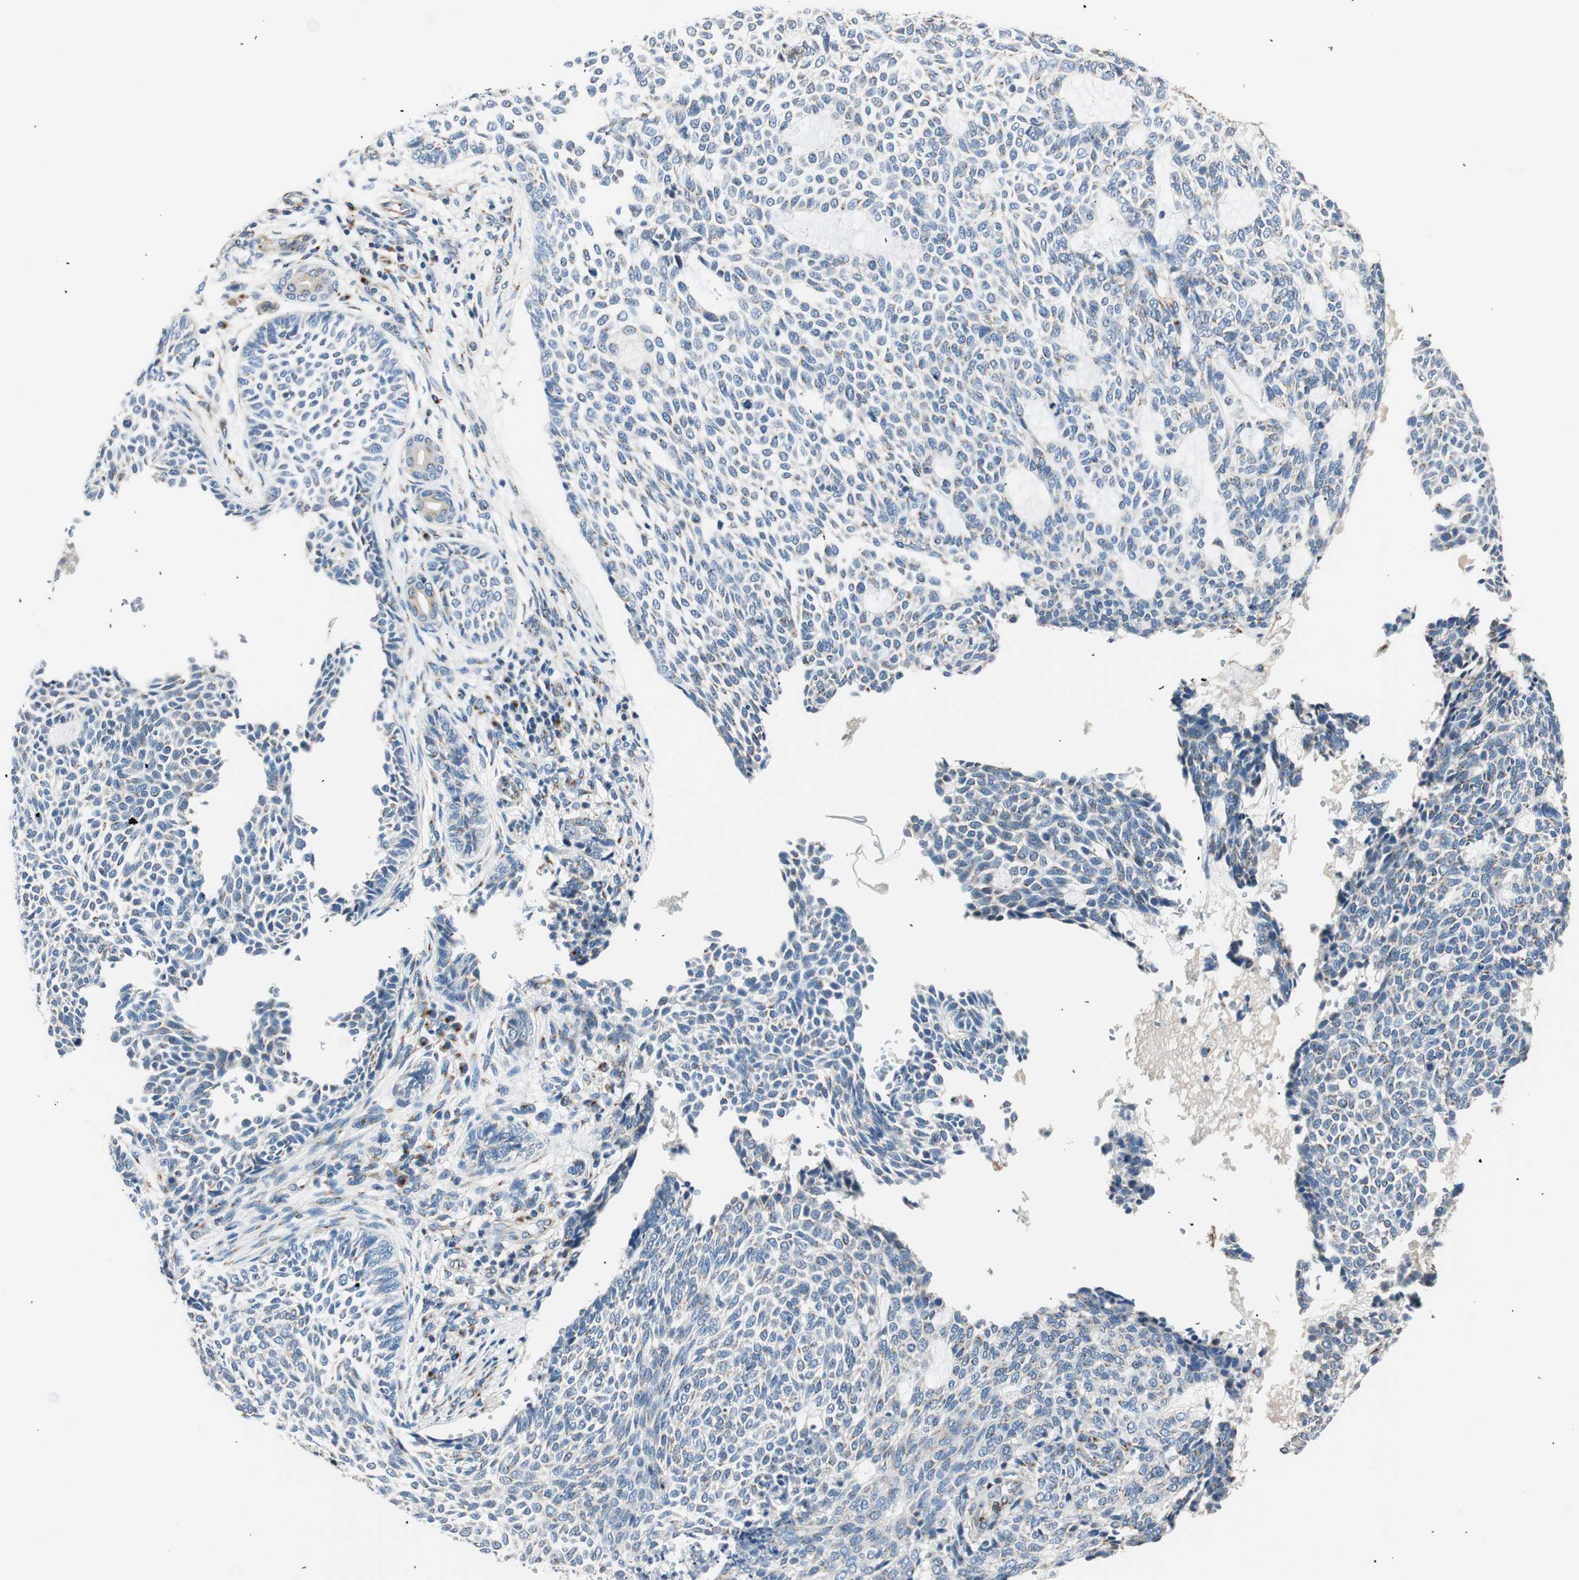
{"staining": {"intensity": "negative", "quantity": "none", "location": "none"}, "tissue": "skin cancer", "cell_type": "Tumor cells", "image_type": "cancer", "snomed": [{"axis": "morphology", "description": "Basal cell carcinoma"}, {"axis": "topography", "description": "Skin"}], "caption": "The immunohistochemistry micrograph has no significant staining in tumor cells of skin cancer (basal cell carcinoma) tissue. (Immunohistochemistry, brightfield microscopy, high magnification).", "gene": "TMF1", "patient": {"sex": "male", "age": 87}}